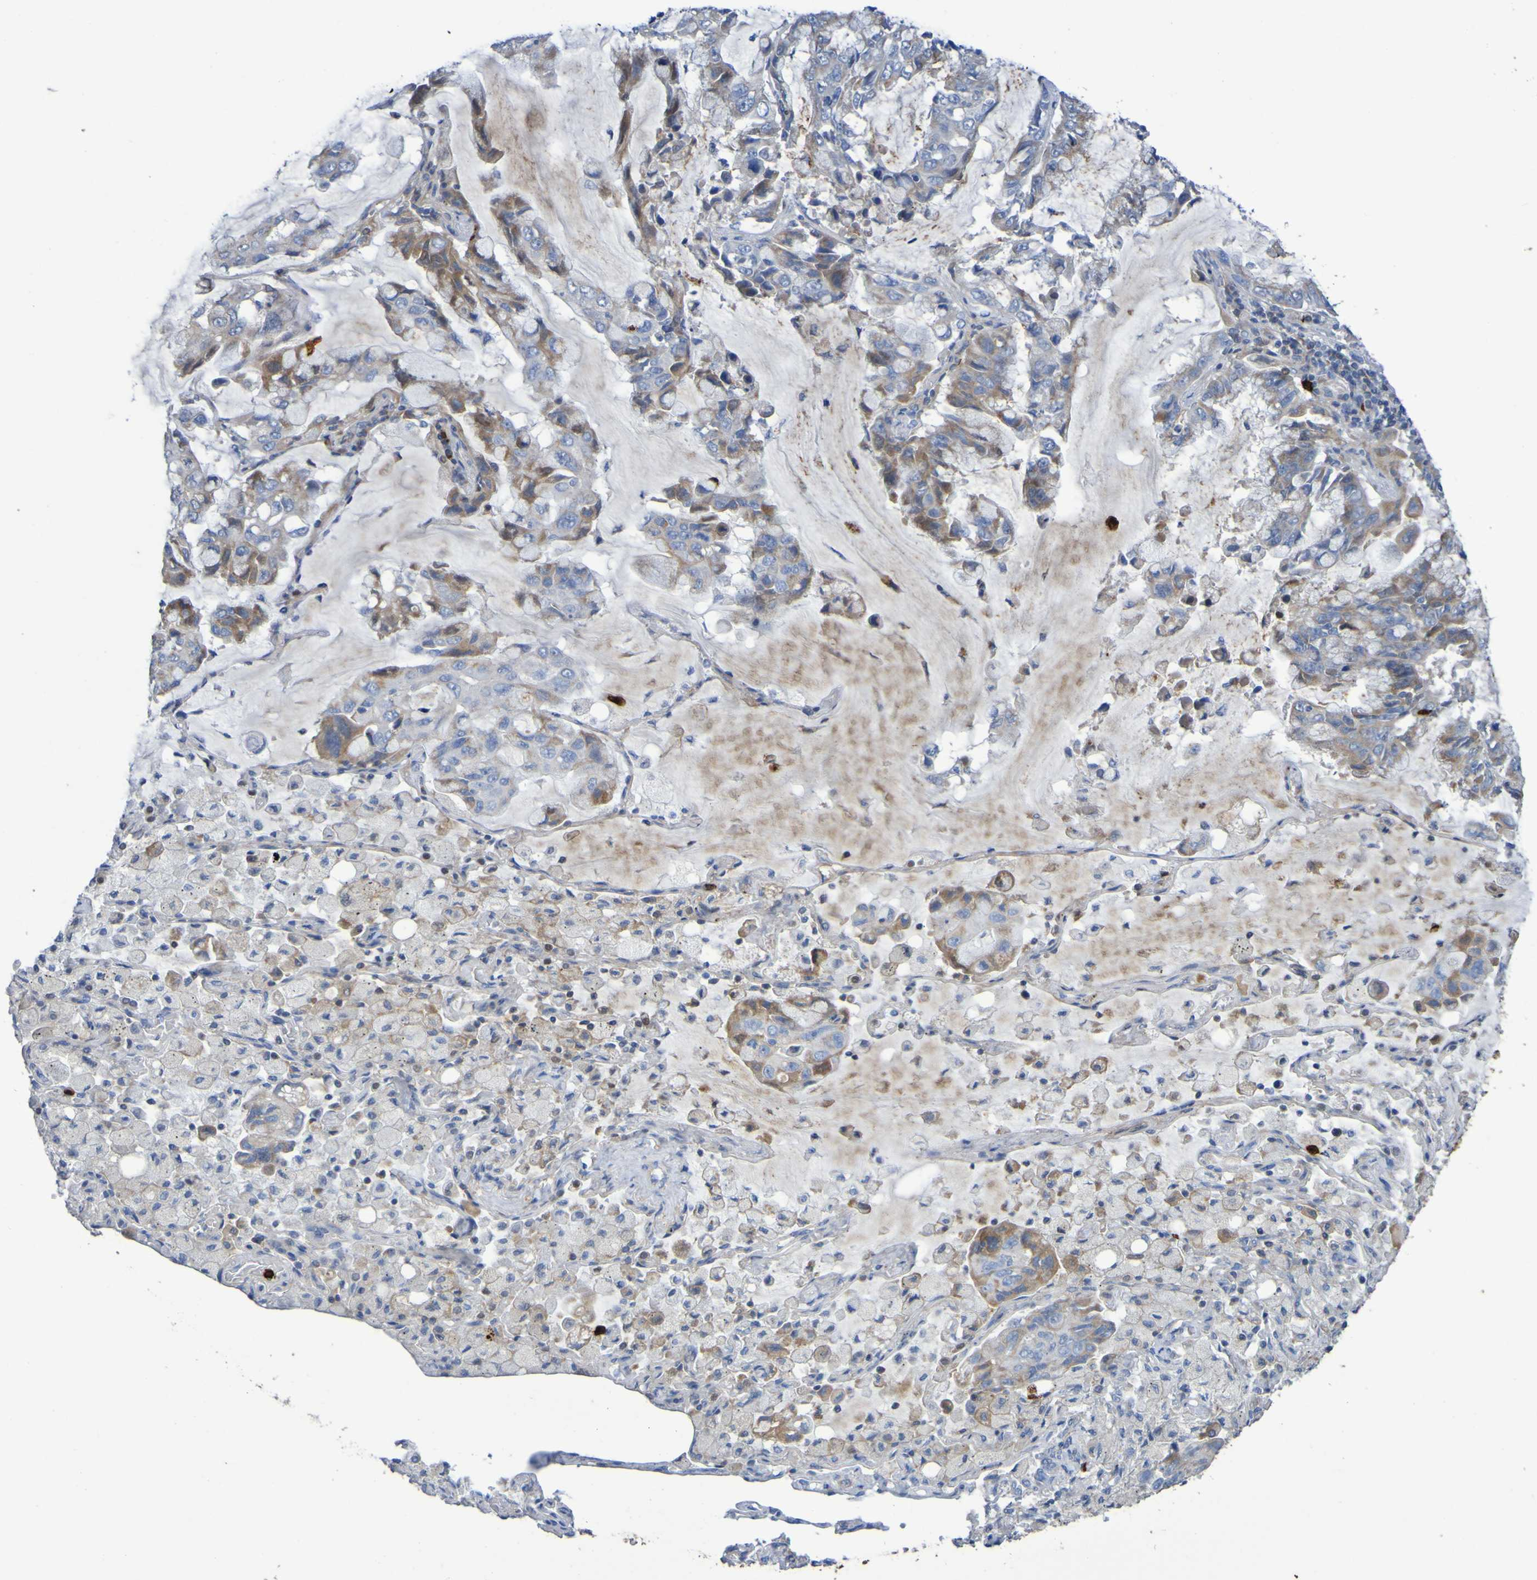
{"staining": {"intensity": "moderate", "quantity": "<25%", "location": "cytoplasmic/membranous"}, "tissue": "lung cancer", "cell_type": "Tumor cells", "image_type": "cancer", "snomed": [{"axis": "morphology", "description": "Adenocarcinoma, NOS"}, {"axis": "topography", "description": "Lung"}], "caption": "Human lung cancer (adenocarcinoma) stained with a brown dye displays moderate cytoplasmic/membranous positive expression in about <25% of tumor cells.", "gene": "C11orf24", "patient": {"sex": "male", "age": 64}}